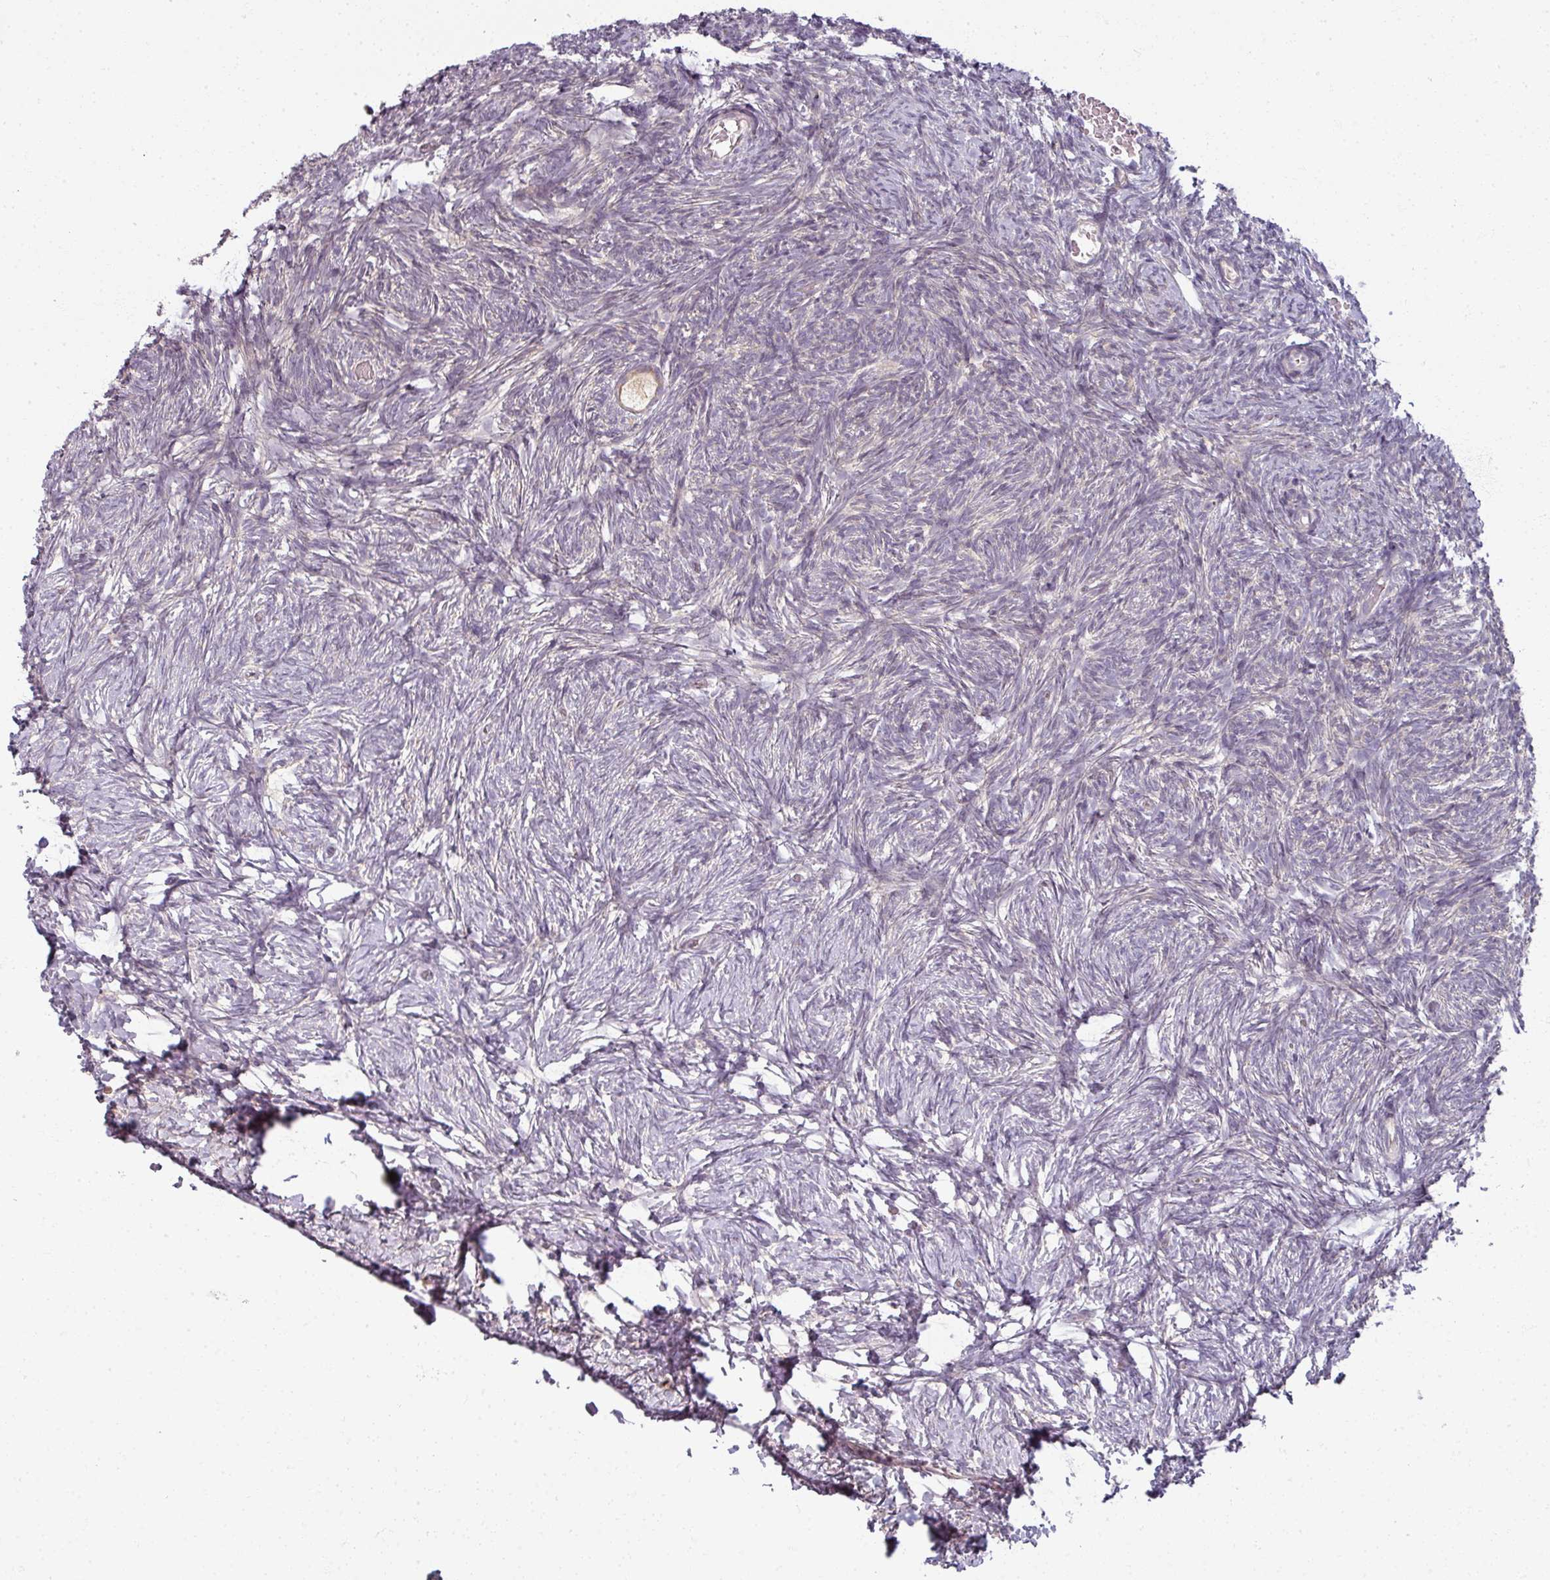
{"staining": {"intensity": "weak", "quantity": "25%-75%", "location": "cytoplasmic/membranous"}, "tissue": "ovary", "cell_type": "Follicle cells", "image_type": "normal", "snomed": [{"axis": "morphology", "description": "Normal tissue, NOS"}, {"axis": "topography", "description": "Ovary"}], "caption": "Ovary stained with immunohistochemistry (IHC) demonstrates weak cytoplasmic/membranous expression in about 25%-75% of follicle cells.", "gene": "MYMK", "patient": {"sex": "female", "age": 39}}